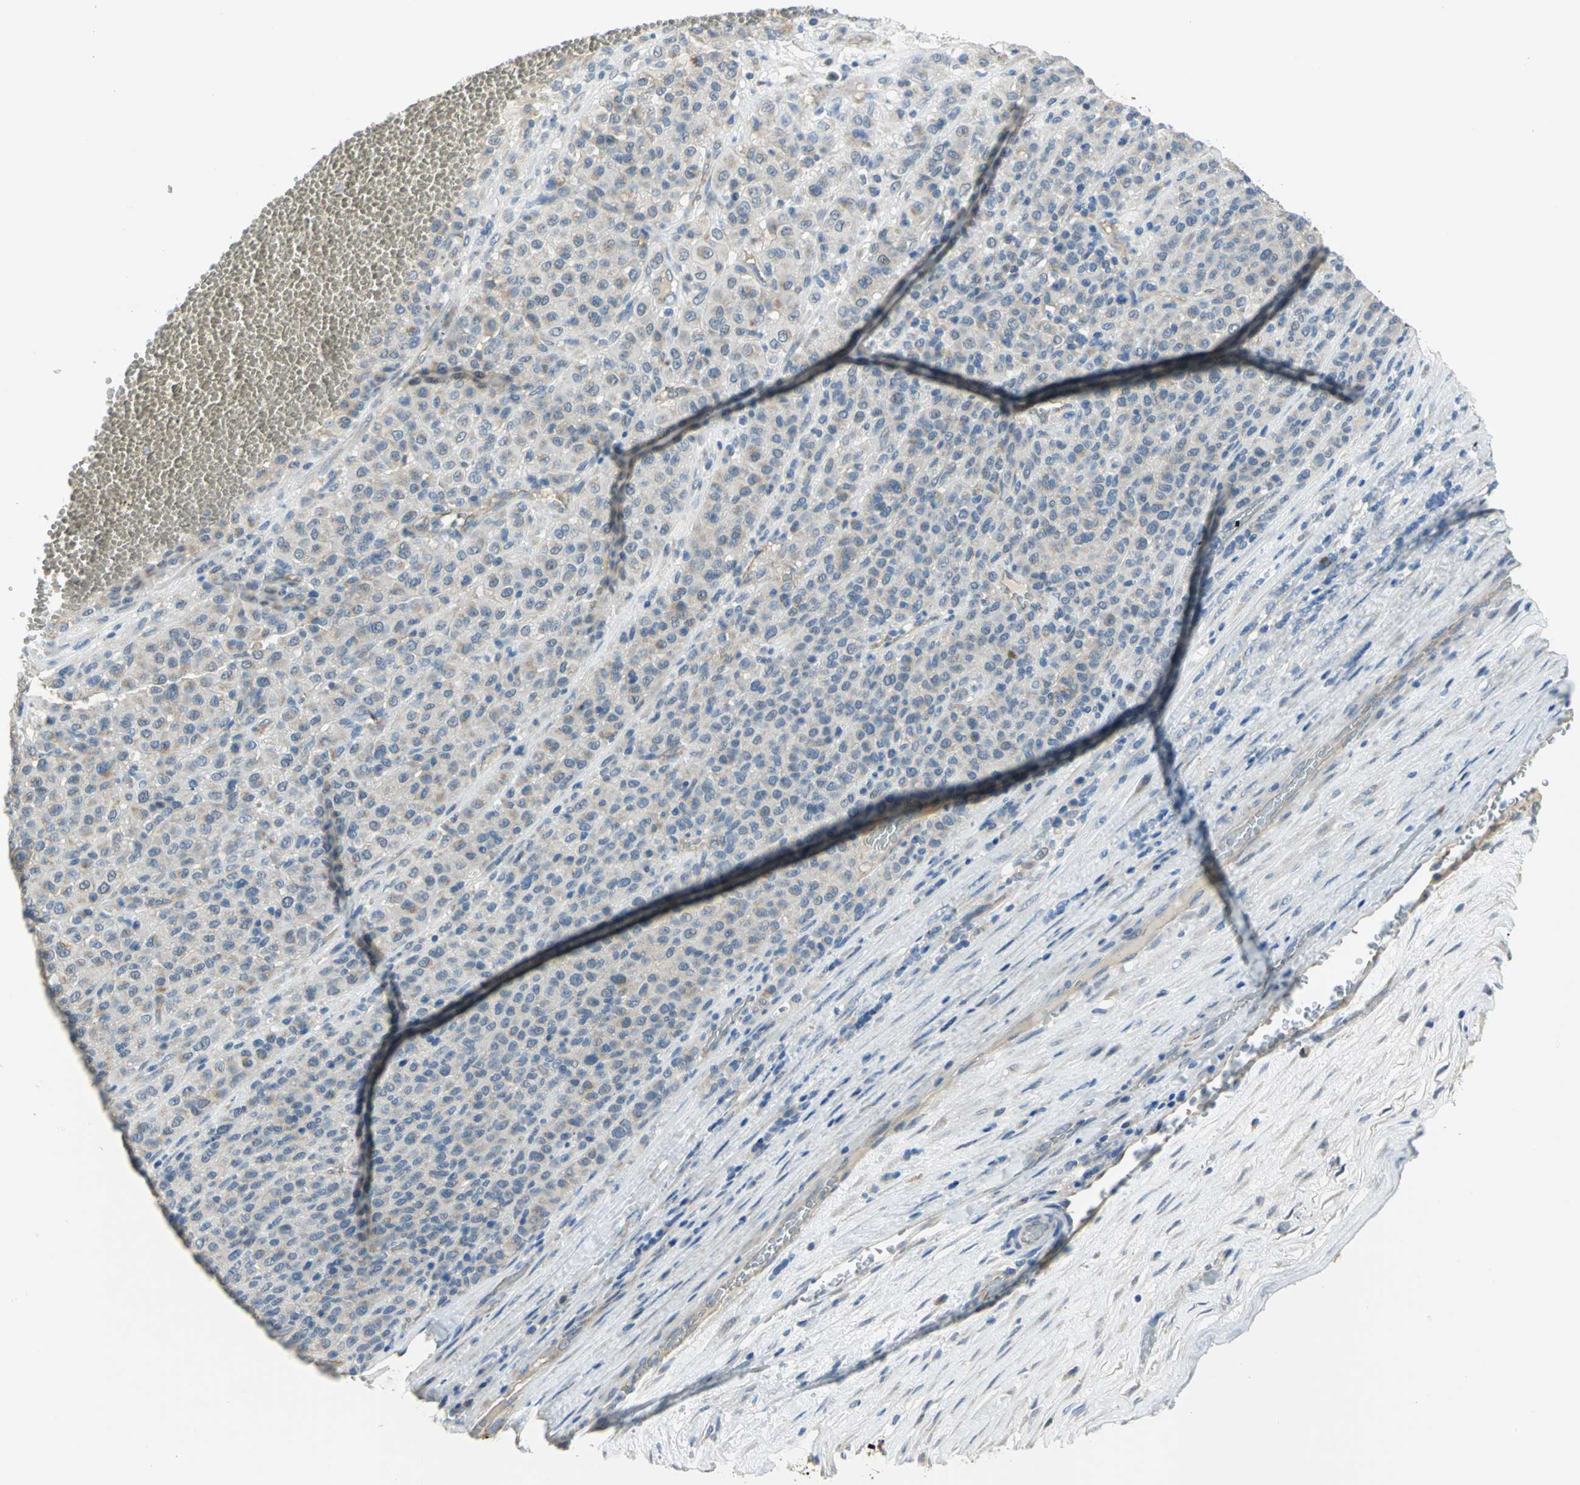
{"staining": {"intensity": "weak", "quantity": "<25%", "location": "cytoplasmic/membranous"}, "tissue": "melanoma", "cell_type": "Tumor cells", "image_type": "cancer", "snomed": [{"axis": "morphology", "description": "Malignant melanoma, Metastatic site"}, {"axis": "topography", "description": "Pancreas"}], "caption": "This is an IHC image of human malignant melanoma (metastatic site). There is no expression in tumor cells.", "gene": "HTR1F", "patient": {"sex": "female", "age": 30}}